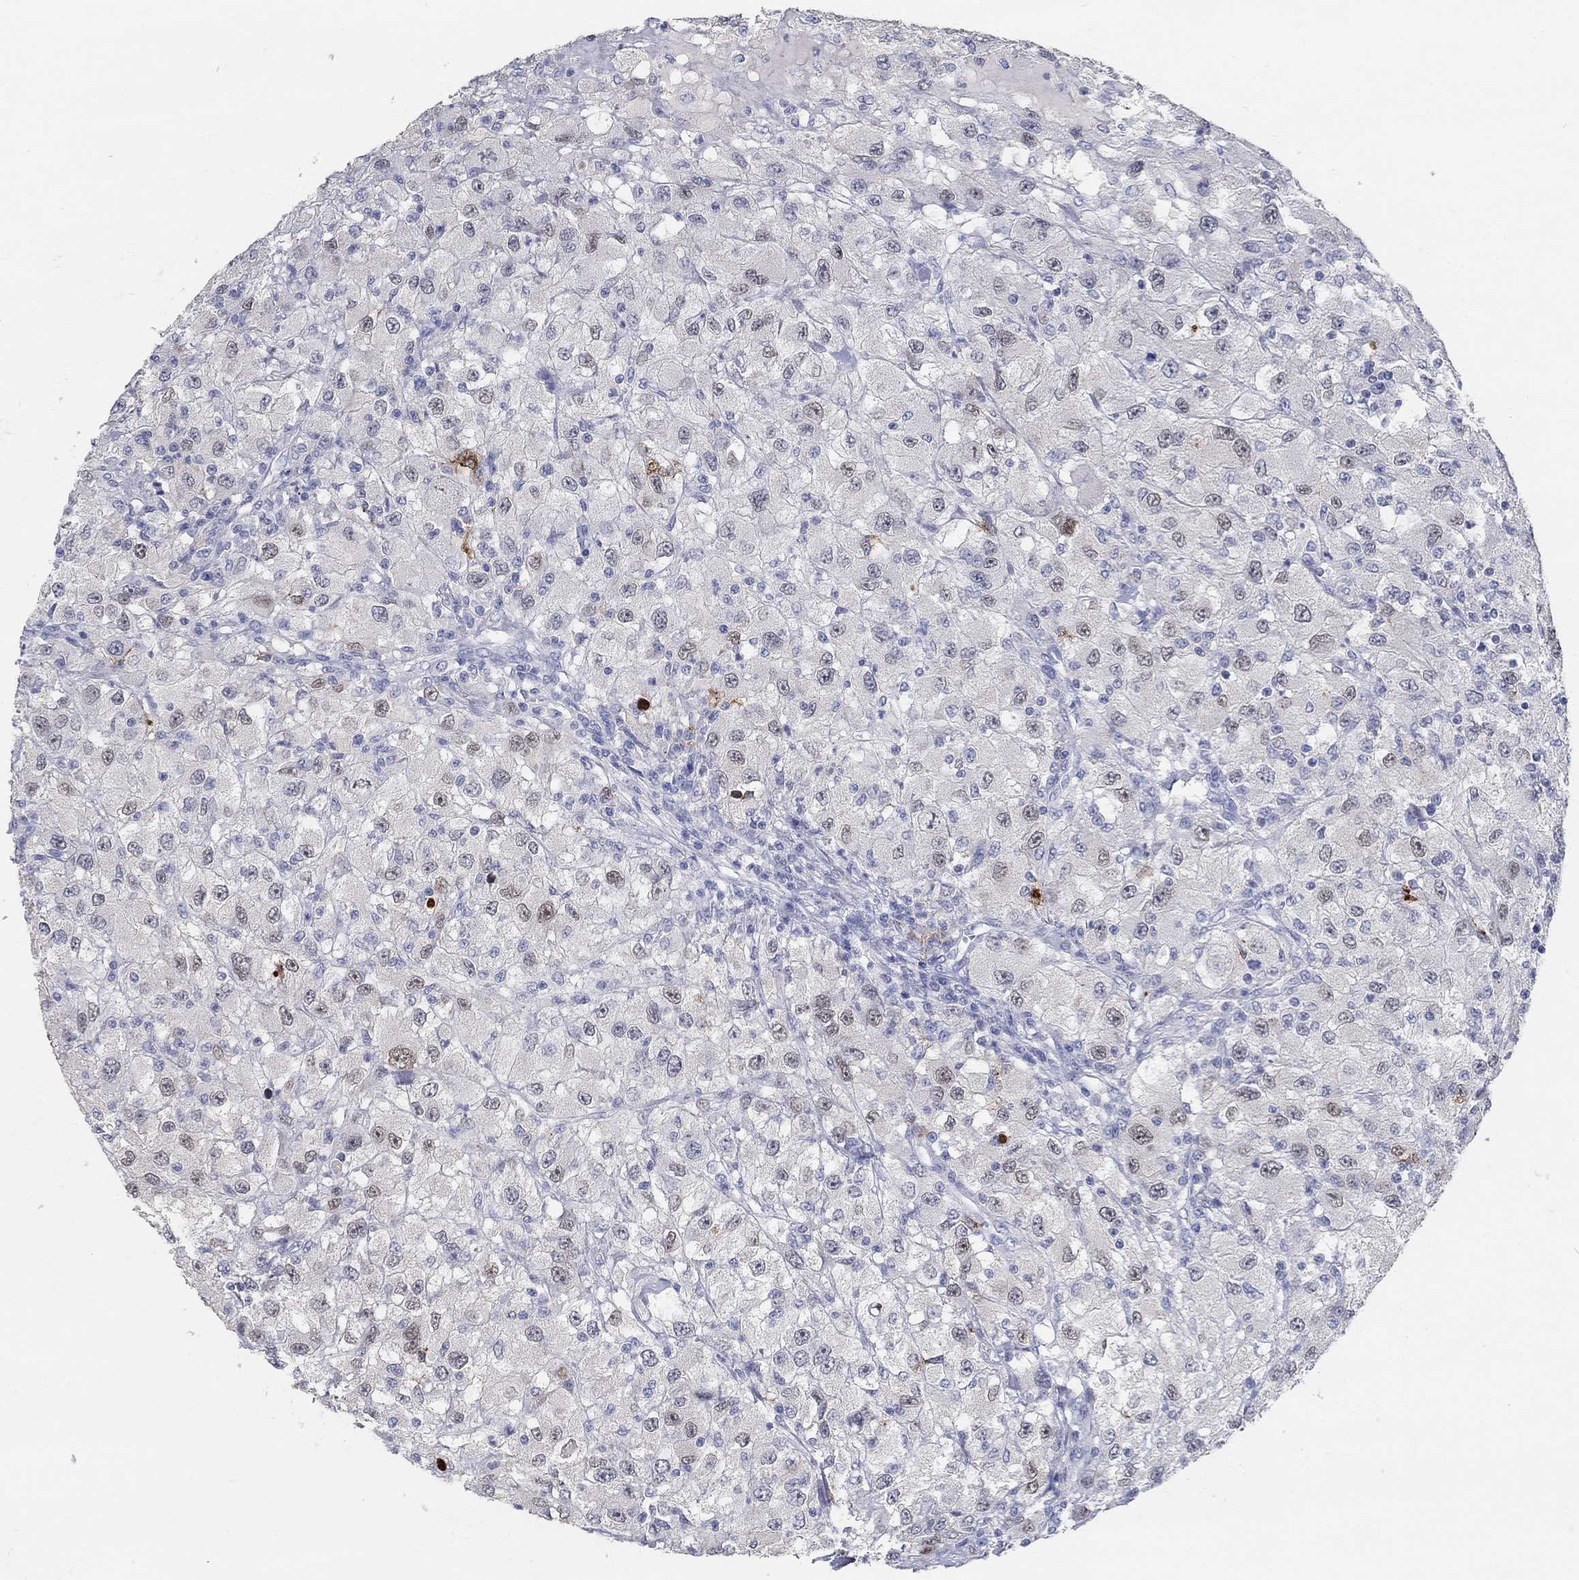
{"staining": {"intensity": "weak", "quantity": "<25%", "location": "nuclear"}, "tissue": "renal cancer", "cell_type": "Tumor cells", "image_type": "cancer", "snomed": [{"axis": "morphology", "description": "Adenocarcinoma, NOS"}, {"axis": "topography", "description": "Kidney"}], "caption": "Tumor cells show no significant expression in renal cancer.", "gene": "FGF2", "patient": {"sex": "female", "age": 67}}